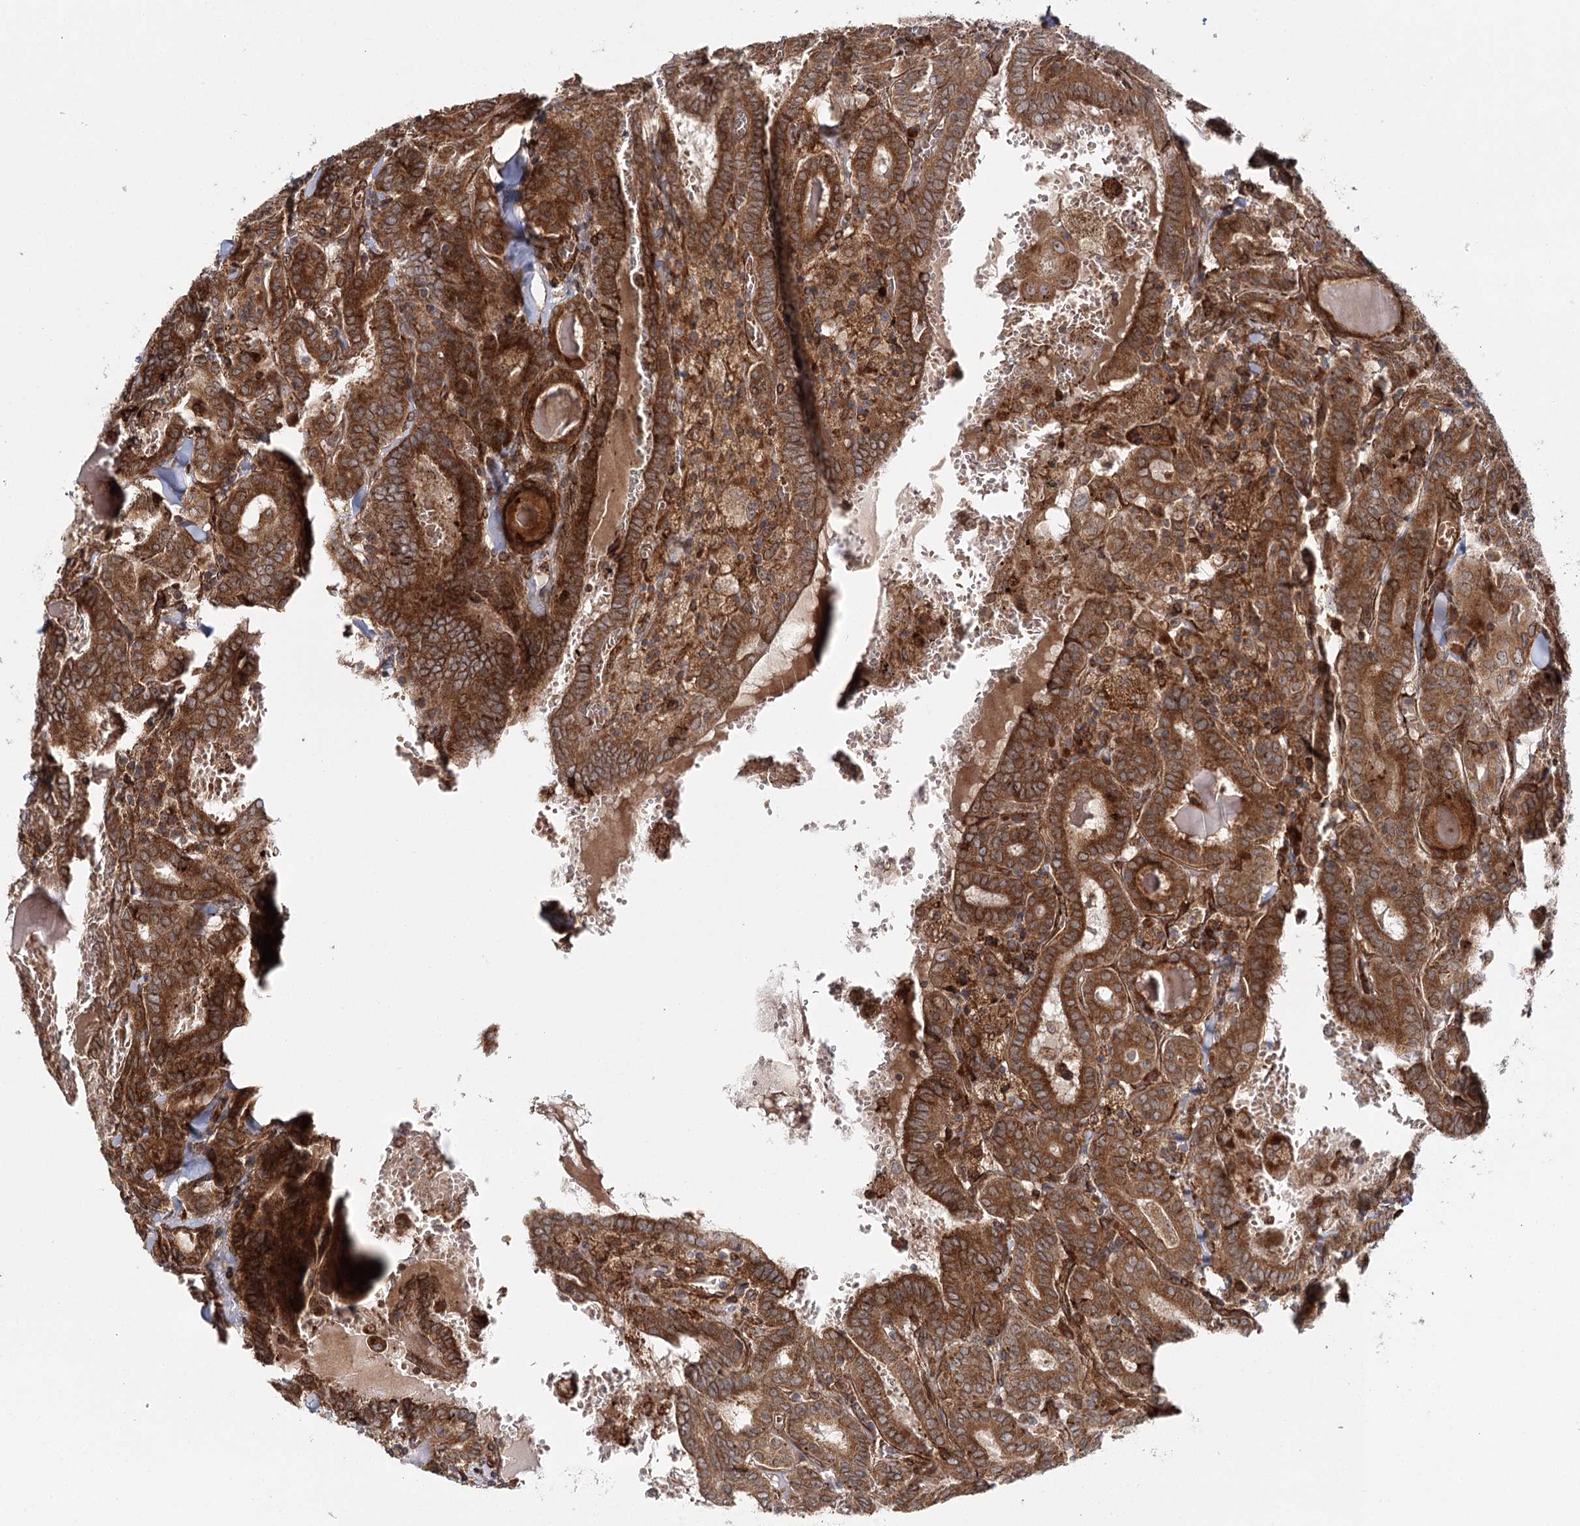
{"staining": {"intensity": "strong", "quantity": ">75%", "location": "cytoplasmic/membranous"}, "tissue": "thyroid cancer", "cell_type": "Tumor cells", "image_type": "cancer", "snomed": [{"axis": "morphology", "description": "Papillary adenocarcinoma, NOS"}, {"axis": "topography", "description": "Thyroid gland"}], "caption": "Papillary adenocarcinoma (thyroid) stained with IHC reveals strong cytoplasmic/membranous staining in about >75% of tumor cells.", "gene": "MKNK1", "patient": {"sex": "female", "age": 72}}